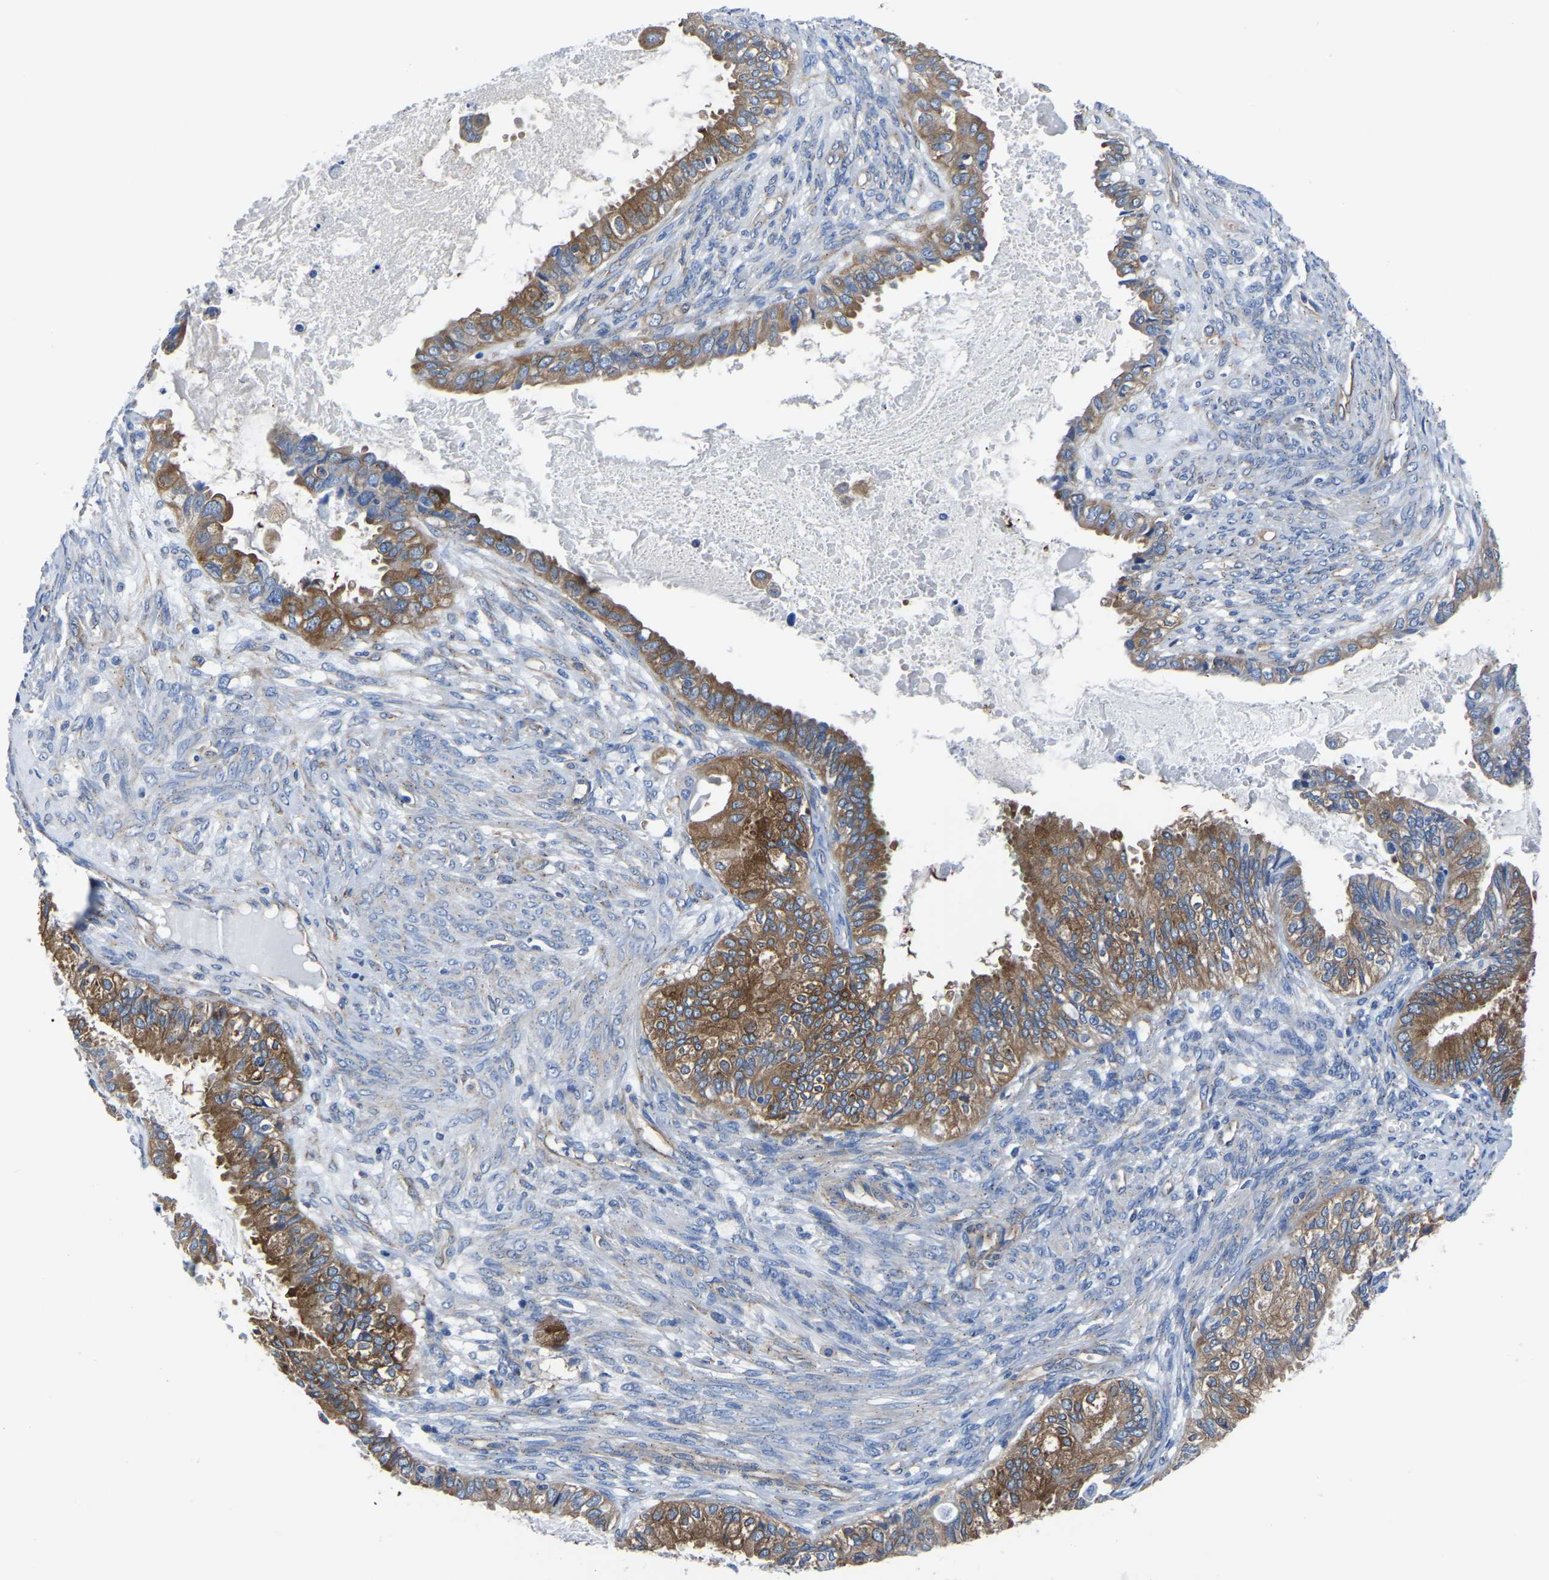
{"staining": {"intensity": "moderate", "quantity": "25%-75%", "location": "cytoplasmic/membranous"}, "tissue": "cervical cancer", "cell_type": "Tumor cells", "image_type": "cancer", "snomed": [{"axis": "morphology", "description": "Normal tissue, NOS"}, {"axis": "morphology", "description": "Adenocarcinoma, NOS"}, {"axis": "topography", "description": "Cervix"}, {"axis": "topography", "description": "Endometrium"}], "caption": "Immunohistochemistry (IHC) micrograph of neoplastic tissue: human cervical cancer stained using immunohistochemistry exhibits medium levels of moderate protein expression localized specifically in the cytoplasmic/membranous of tumor cells, appearing as a cytoplasmic/membranous brown color.", "gene": "TFG", "patient": {"sex": "female", "age": 86}}